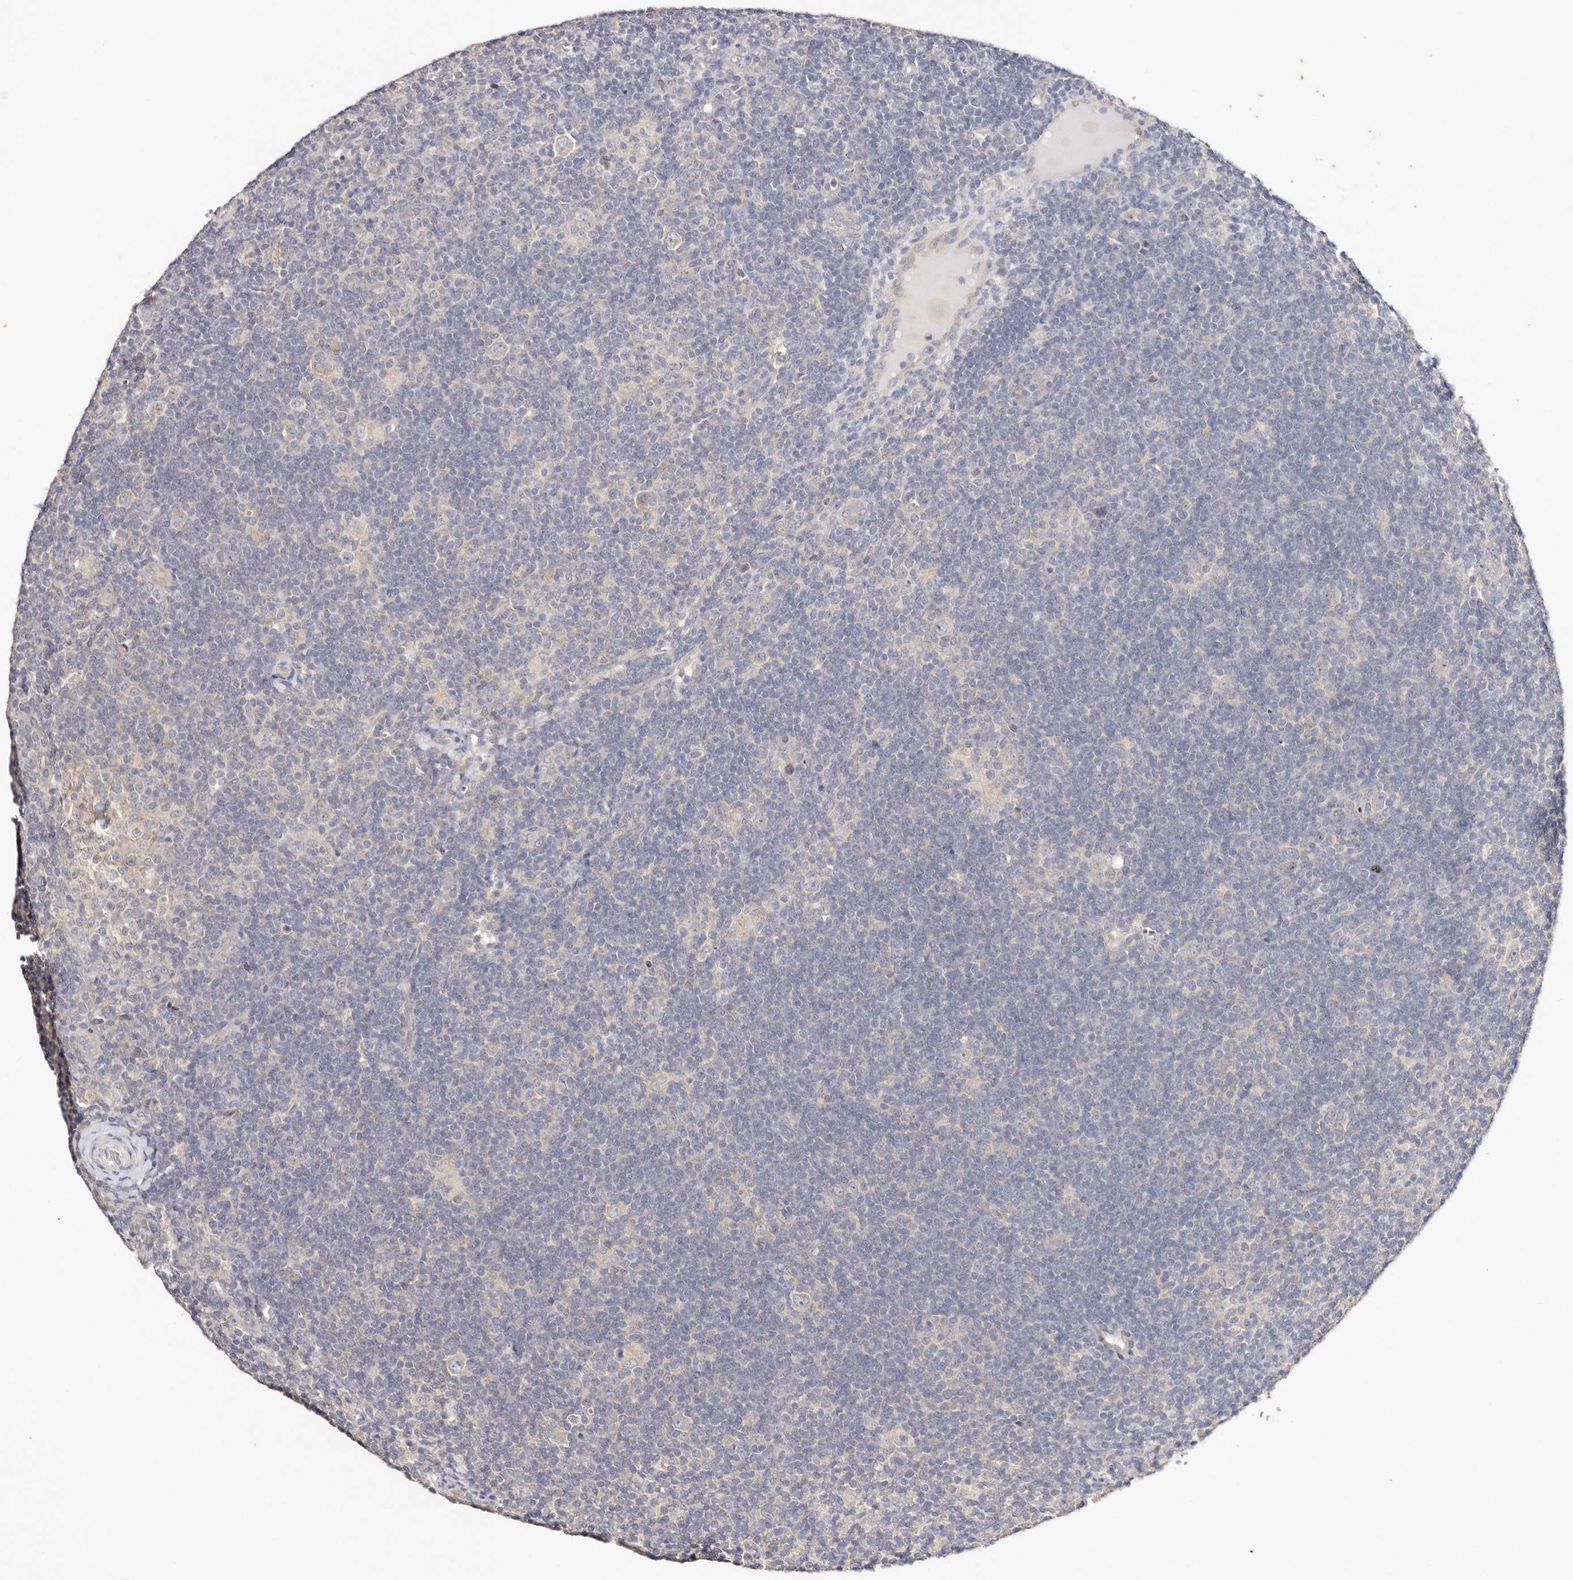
{"staining": {"intensity": "weak", "quantity": "<25%", "location": "cytoplasmic/membranous"}, "tissue": "lymphoma", "cell_type": "Tumor cells", "image_type": "cancer", "snomed": [{"axis": "morphology", "description": "Hodgkin's disease, NOS"}, {"axis": "topography", "description": "Lymph node"}], "caption": "Immunohistochemistry (IHC) photomicrograph of human lymphoma stained for a protein (brown), which shows no staining in tumor cells.", "gene": "VIPAS39", "patient": {"sex": "female", "age": 57}}